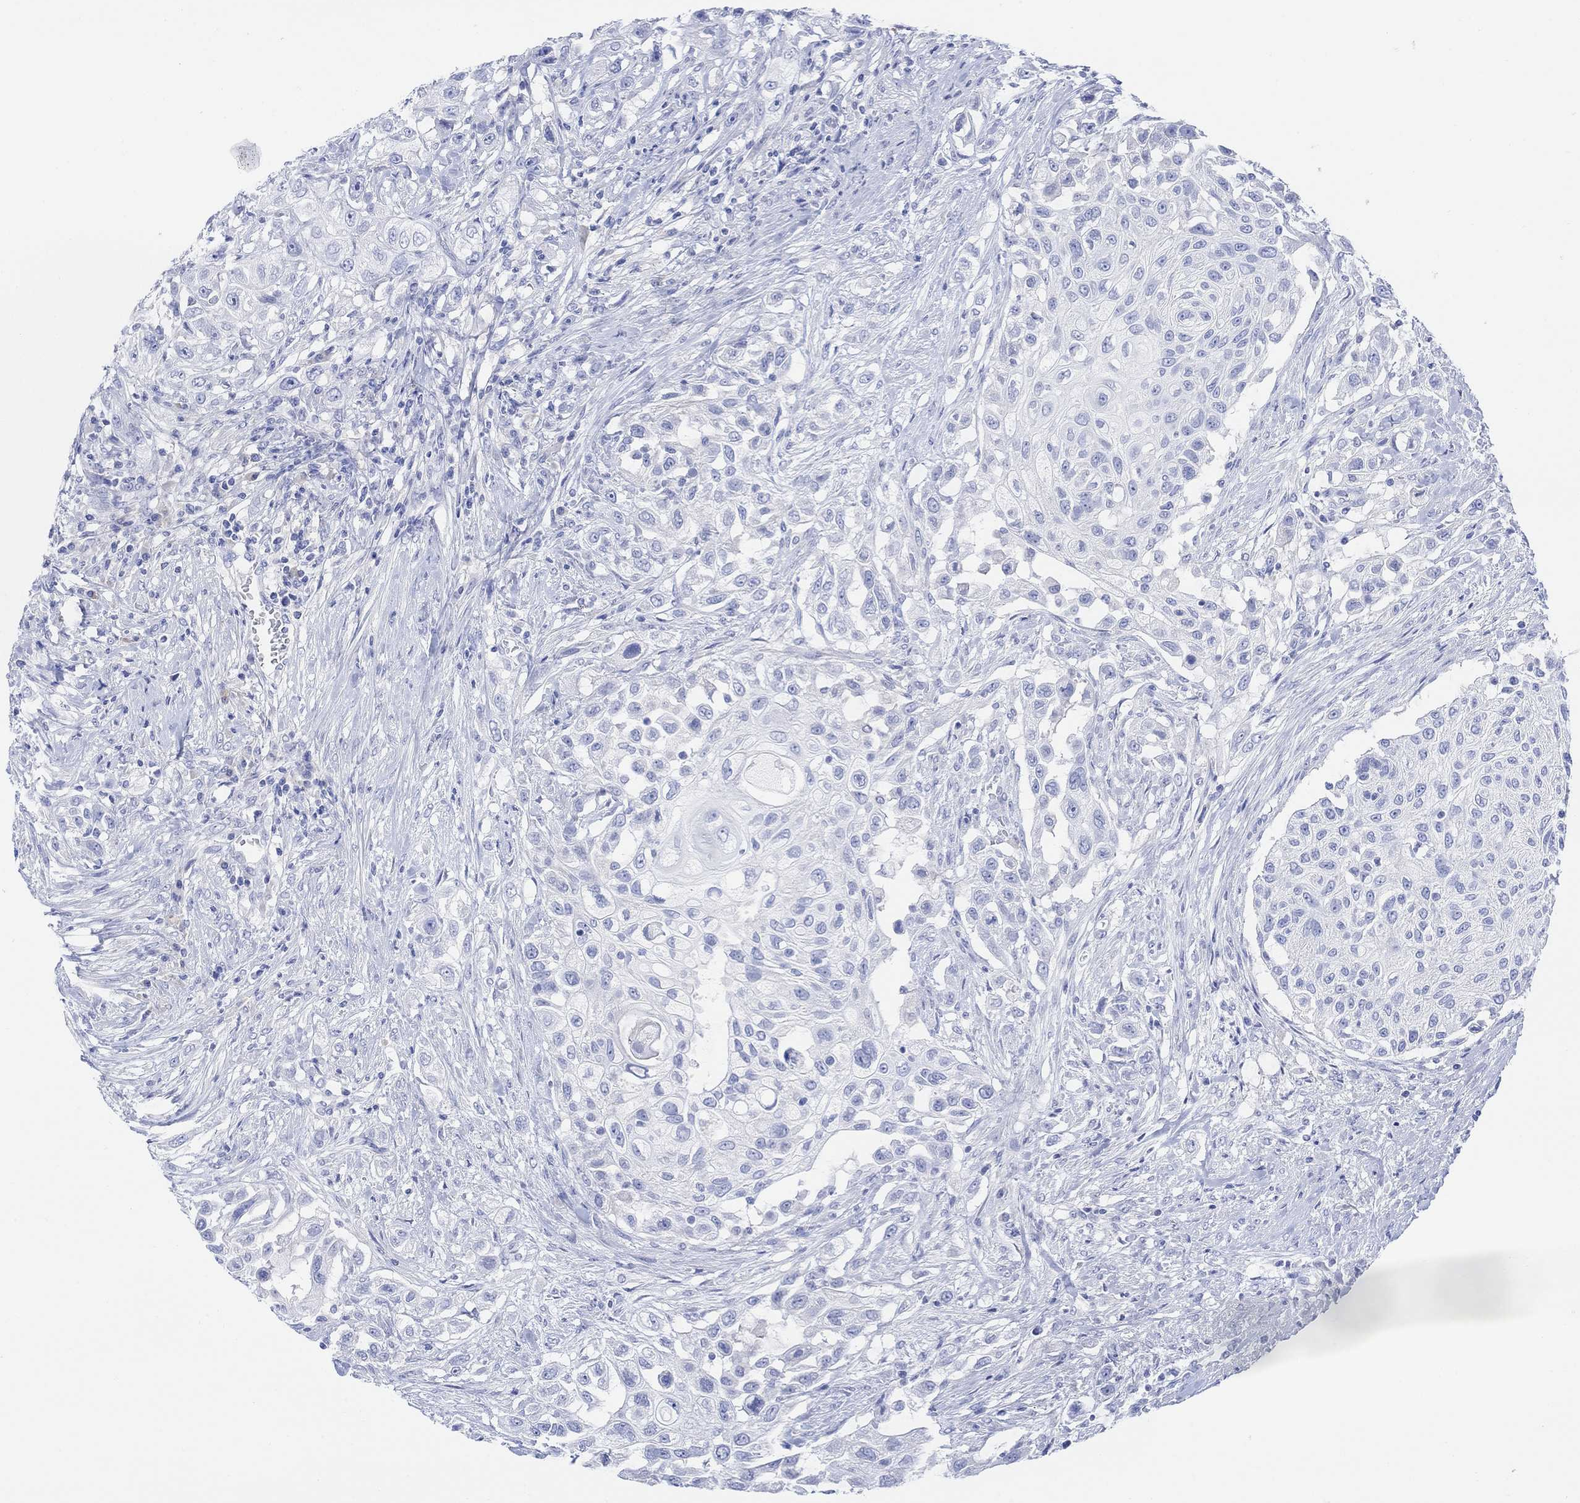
{"staining": {"intensity": "negative", "quantity": "none", "location": "none"}, "tissue": "urothelial cancer", "cell_type": "Tumor cells", "image_type": "cancer", "snomed": [{"axis": "morphology", "description": "Urothelial carcinoma, High grade"}, {"axis": "topography", "description": "Urinary bladder"}], "caption": "Tumor cells show no significant protein positivity in urothelial cancer.", "gene": "GNG13", "patient": {"sex": "female", "age": 56}}